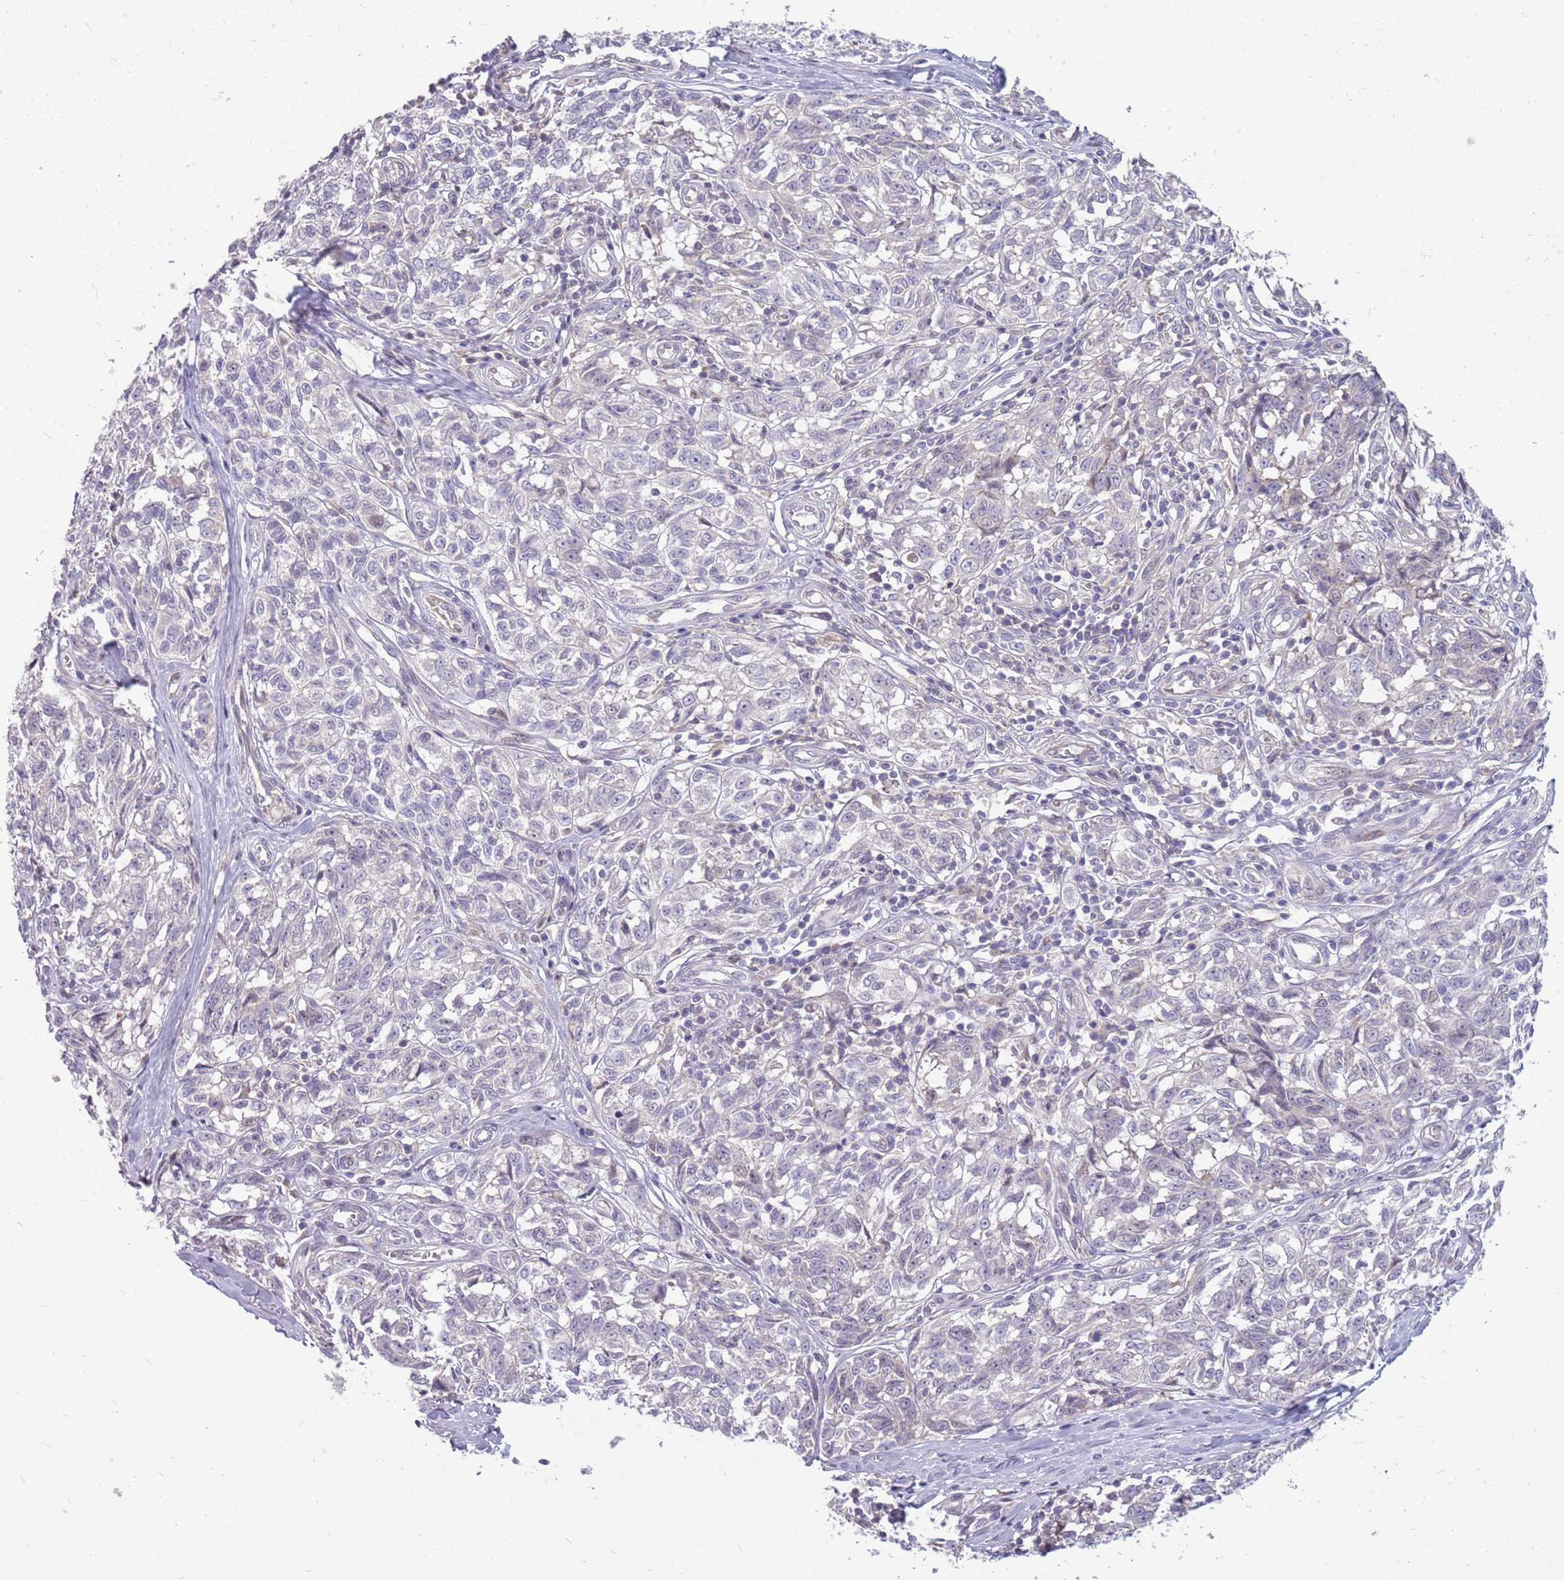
{"staining": {"intensity": "negative", "quantity": "none", "location": "none"}, "tissue": "melanoma", "cell_type": "Tumor cells", "image_type": "cancer", "snomed": [{"axis": "morphology", "description": "Normal tissue, NOS"}, {"axis": "morphology", "description": "Malignant melanoma, NOS"}, {"axis": "topography", "description": "Skin"}], "caption": "DAB immunohistochemical staining of human melanoma displays no significant expression in tumor cells.", "gene": "PPP1R27", "patient": {"sex": "female", "age": 64}}